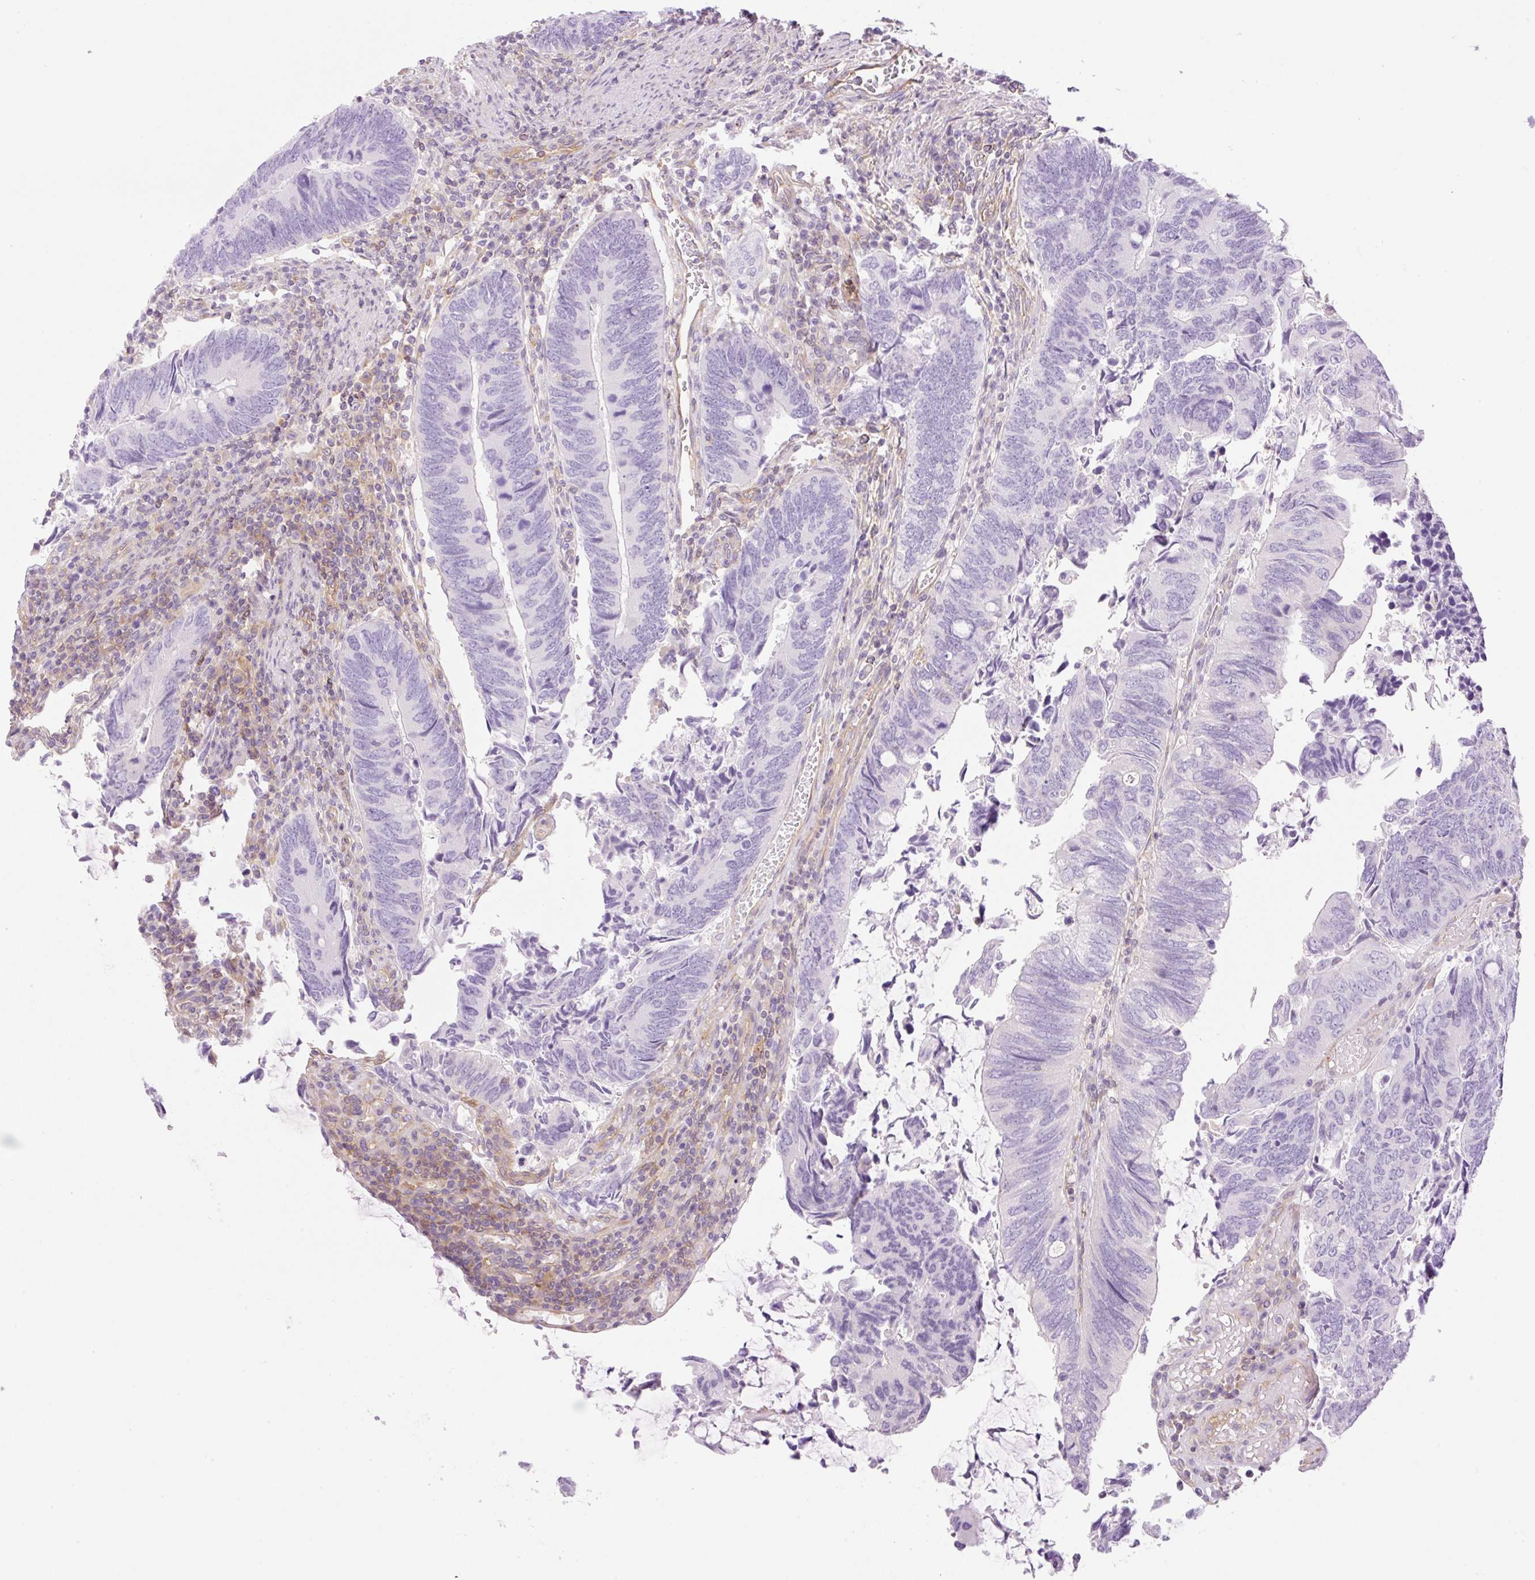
{"staining": {"intensity": "negative", "quantity": "none", "location": "none"}, "tissue": "colorectal cancer", "cell_type": "Tumor cells", "image_type": "cancer", "snomed": [{"axis": "morphology", "description": "Adenocarcinoma, NOS"}, {"axis": "topography", "description": "Colon"}], "caption": "IHC micrograph of neoplastic tissue: human adenocarcinoma (colorectal) stained with DAB shows no significant protein expression in tumor cells. (DAB immunohistochemistry (IHC), high magnification).", "gene": "EHD3", "patient": {"sex": "male", "age": 87}}